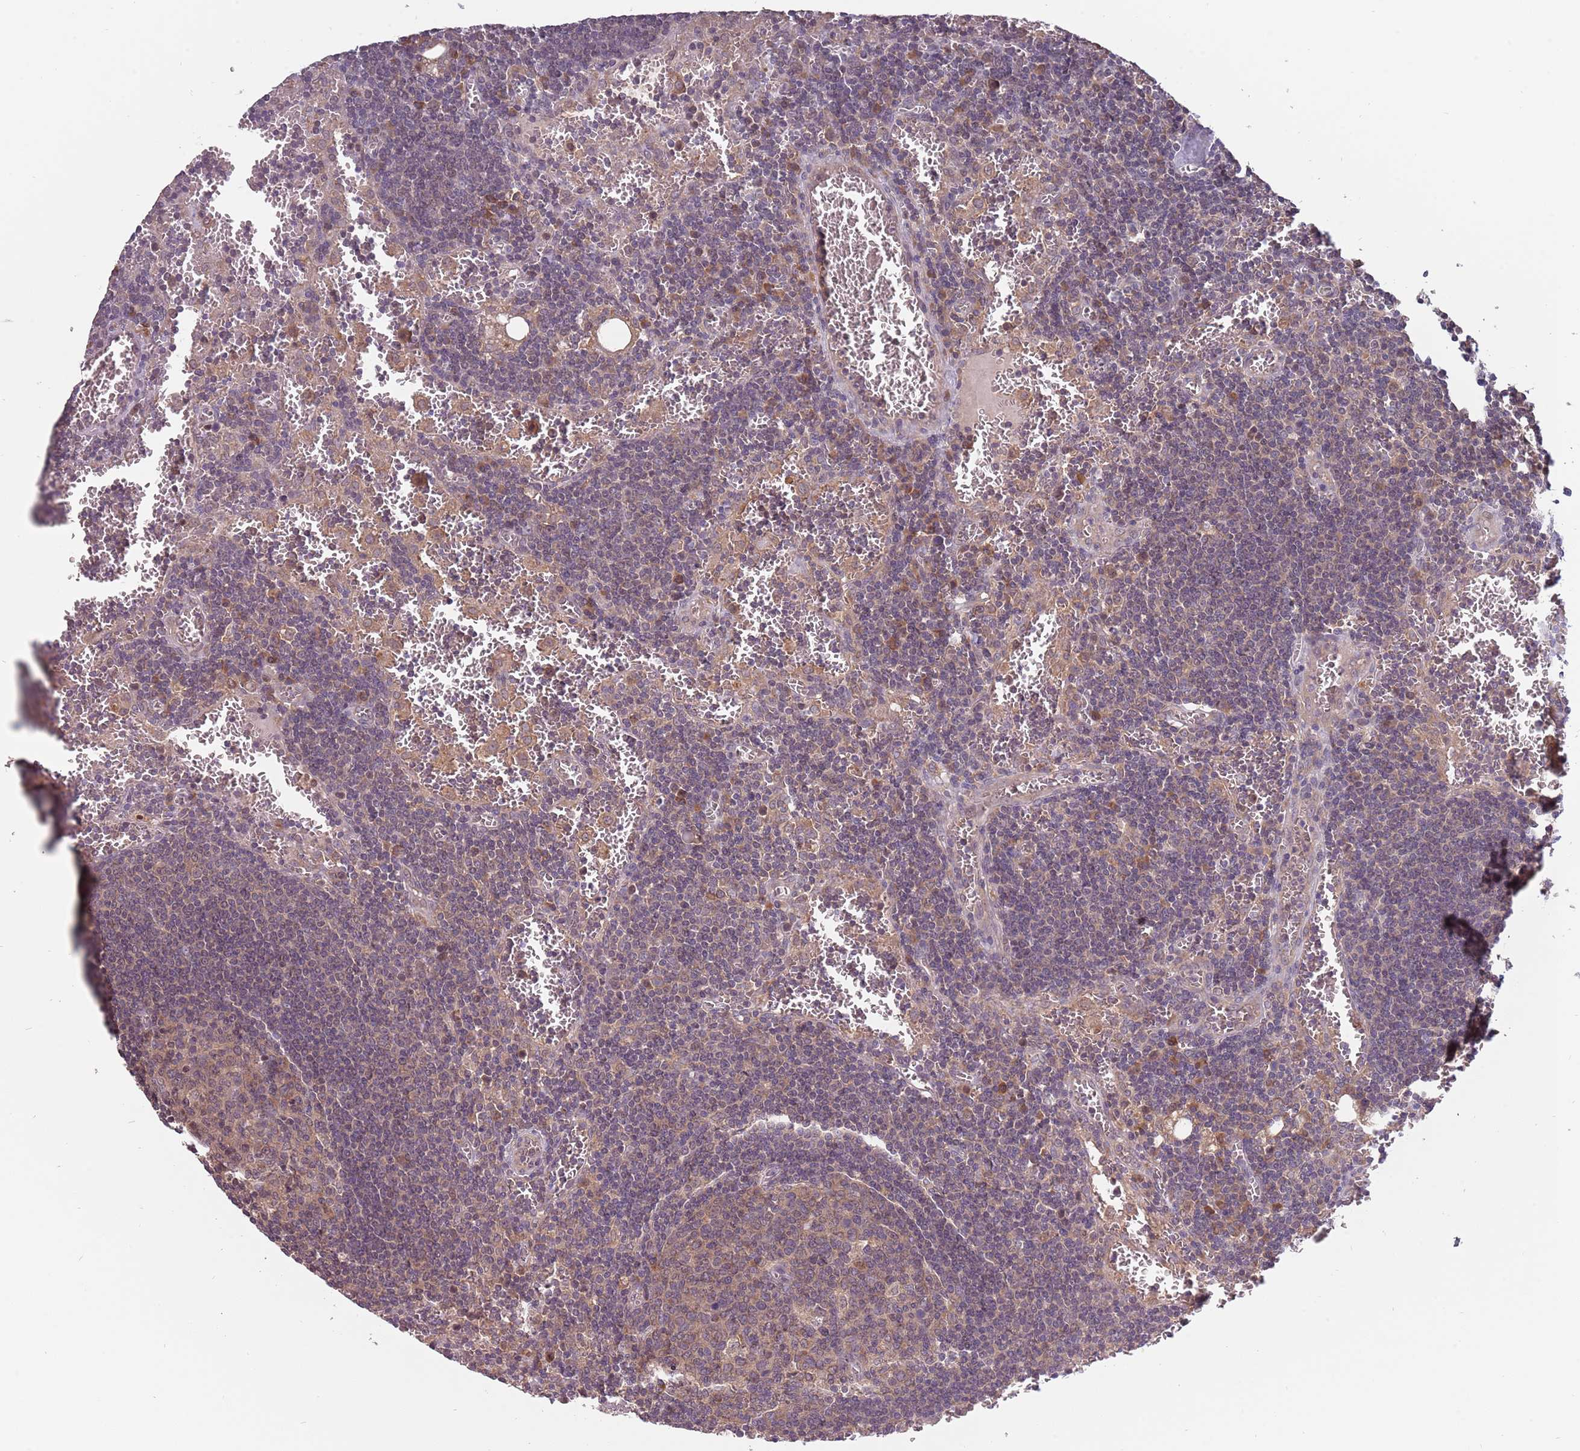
{"staining": {"intensity": "weak", "quantity": "<25%", "location": "cytoplasmic/membranous"}, "tissue": "lymph node", "cell_type": "Germinal center cells", "image_type": "normal", "snomed": [{"axis": "morphology", "description": "Normal tissue, NOS"}, {"axis": "topography", "description": "Lymph node"}], "caption": "Immunohistochemistry (IHC) of normal lymph node shows no expression in germinal center cells. Nuclei are stained in blue.", "gene": "USP32", "patient": {"sex": "female", "age": 73}}